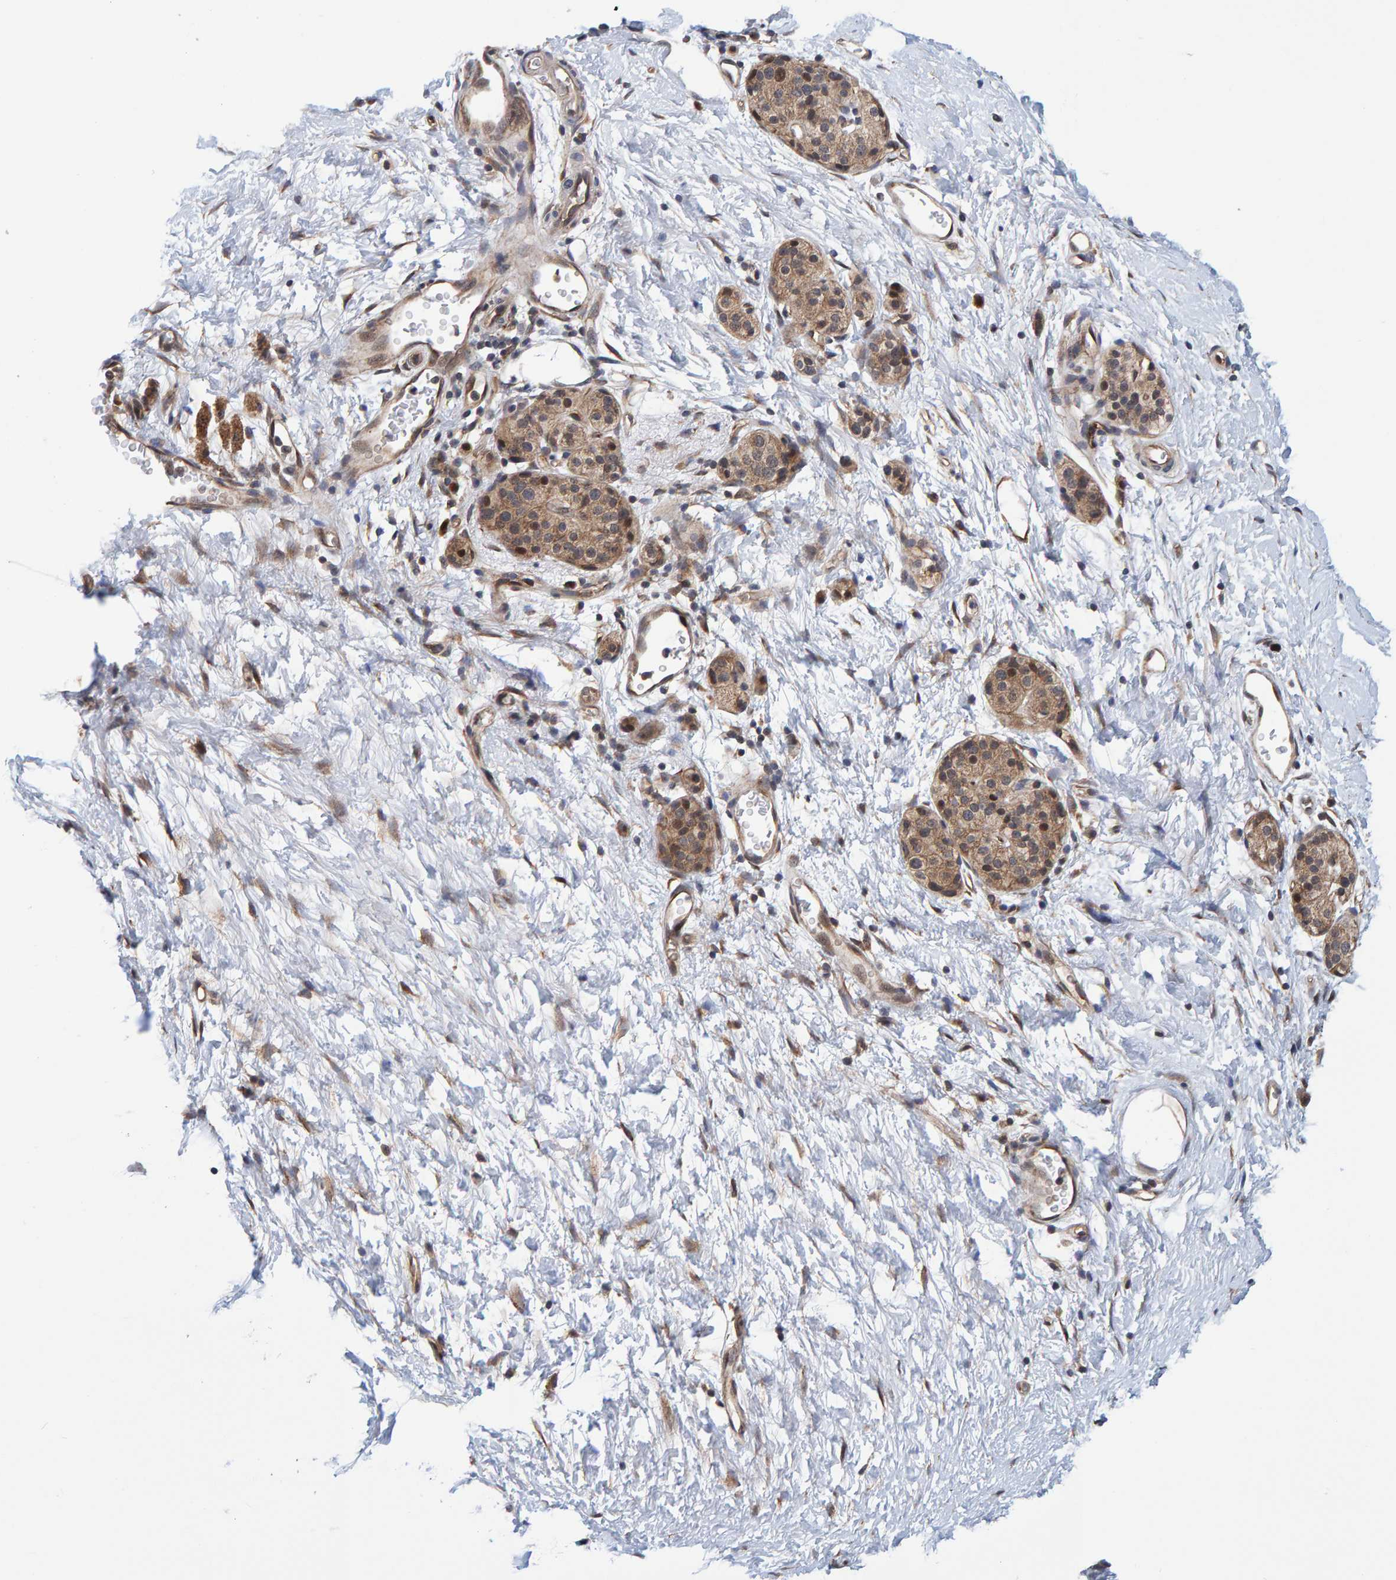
{"staining": {"intensity": "moderate", "quantity": ">75%", "location": "cytoplasmic/membranous,nuclear"}, "tissue": "pancreatic cancer", "cell_type": "Tumor cells", "image_type": "cancer", "snomed": [{"axis": "morphology", "description": "Adenocarcinoma, NOS"}, {"axis": "topography", "description": "Pancreas"}], "caption": "Protein expression analysis of pancreatic adenocarcinoma reveals moderate cytoplasmic/membranous and nuclear positivity in approximately >75% of tumor cells. The protein of interest is shown in brown color, while the nuclei are stained blue.", "gene": "SCRN2", "patient": {"sex": "male", "age": 50}}